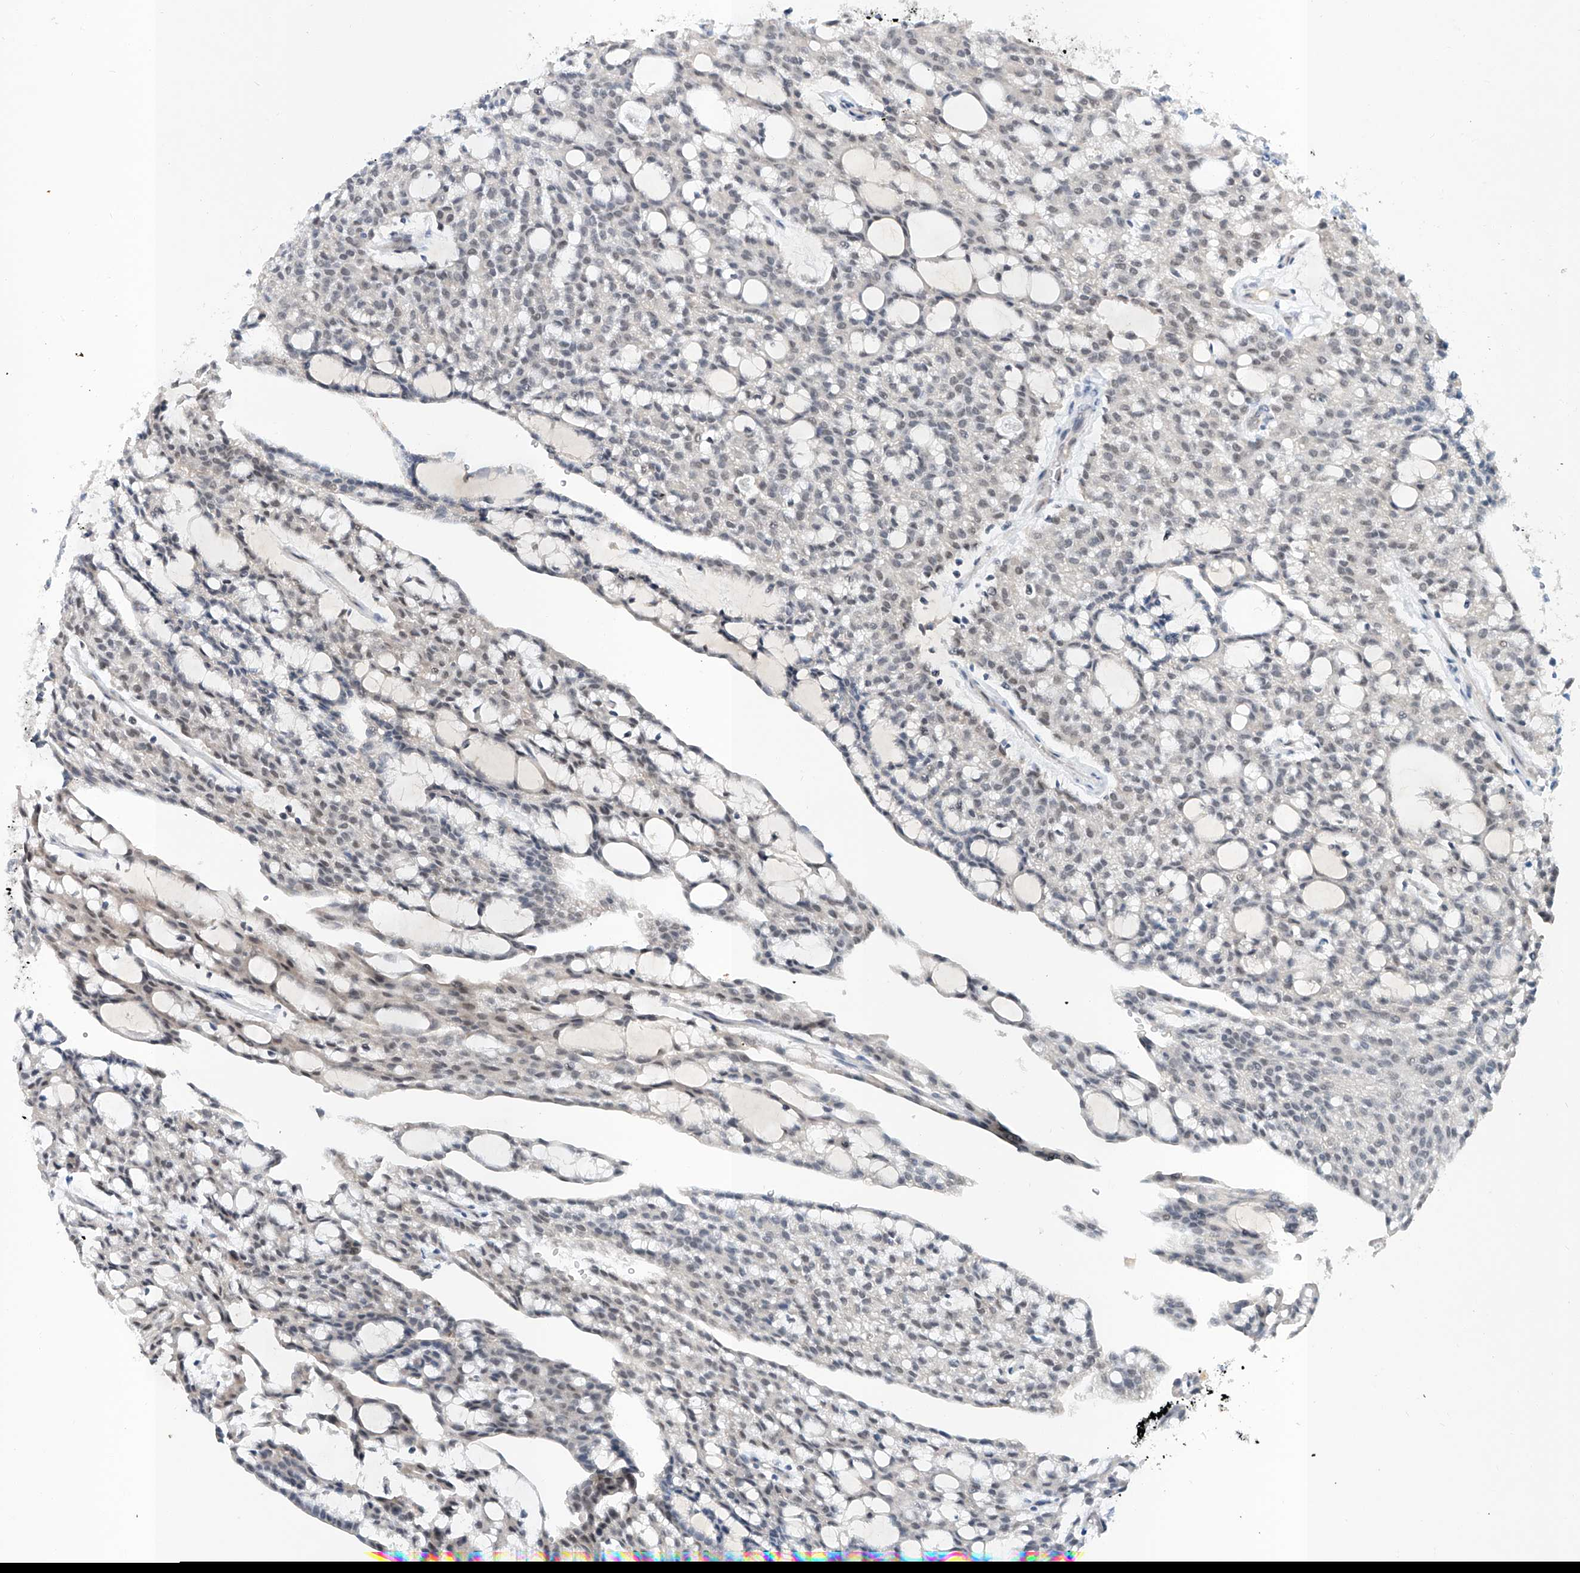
{"staining": {"intensity": "negative", "quantity": "none", "location": "none"}, "tissue": "renal cancer", "cell_type": "Tumor cells", "image_type": "cancer", "snomed": [{"axis": "morphology", "description": "Adenocarcinoma, NOS"}, {"axis": "topography", "description": "Kidney"}], "caption": "Immunohistochemistry micrograph of human renal cancer stained for a protein (brown), which displays no positivity in tumor cells.", "gene": "CARMIL3", "patient": {"sex": "male", "age": 63}}